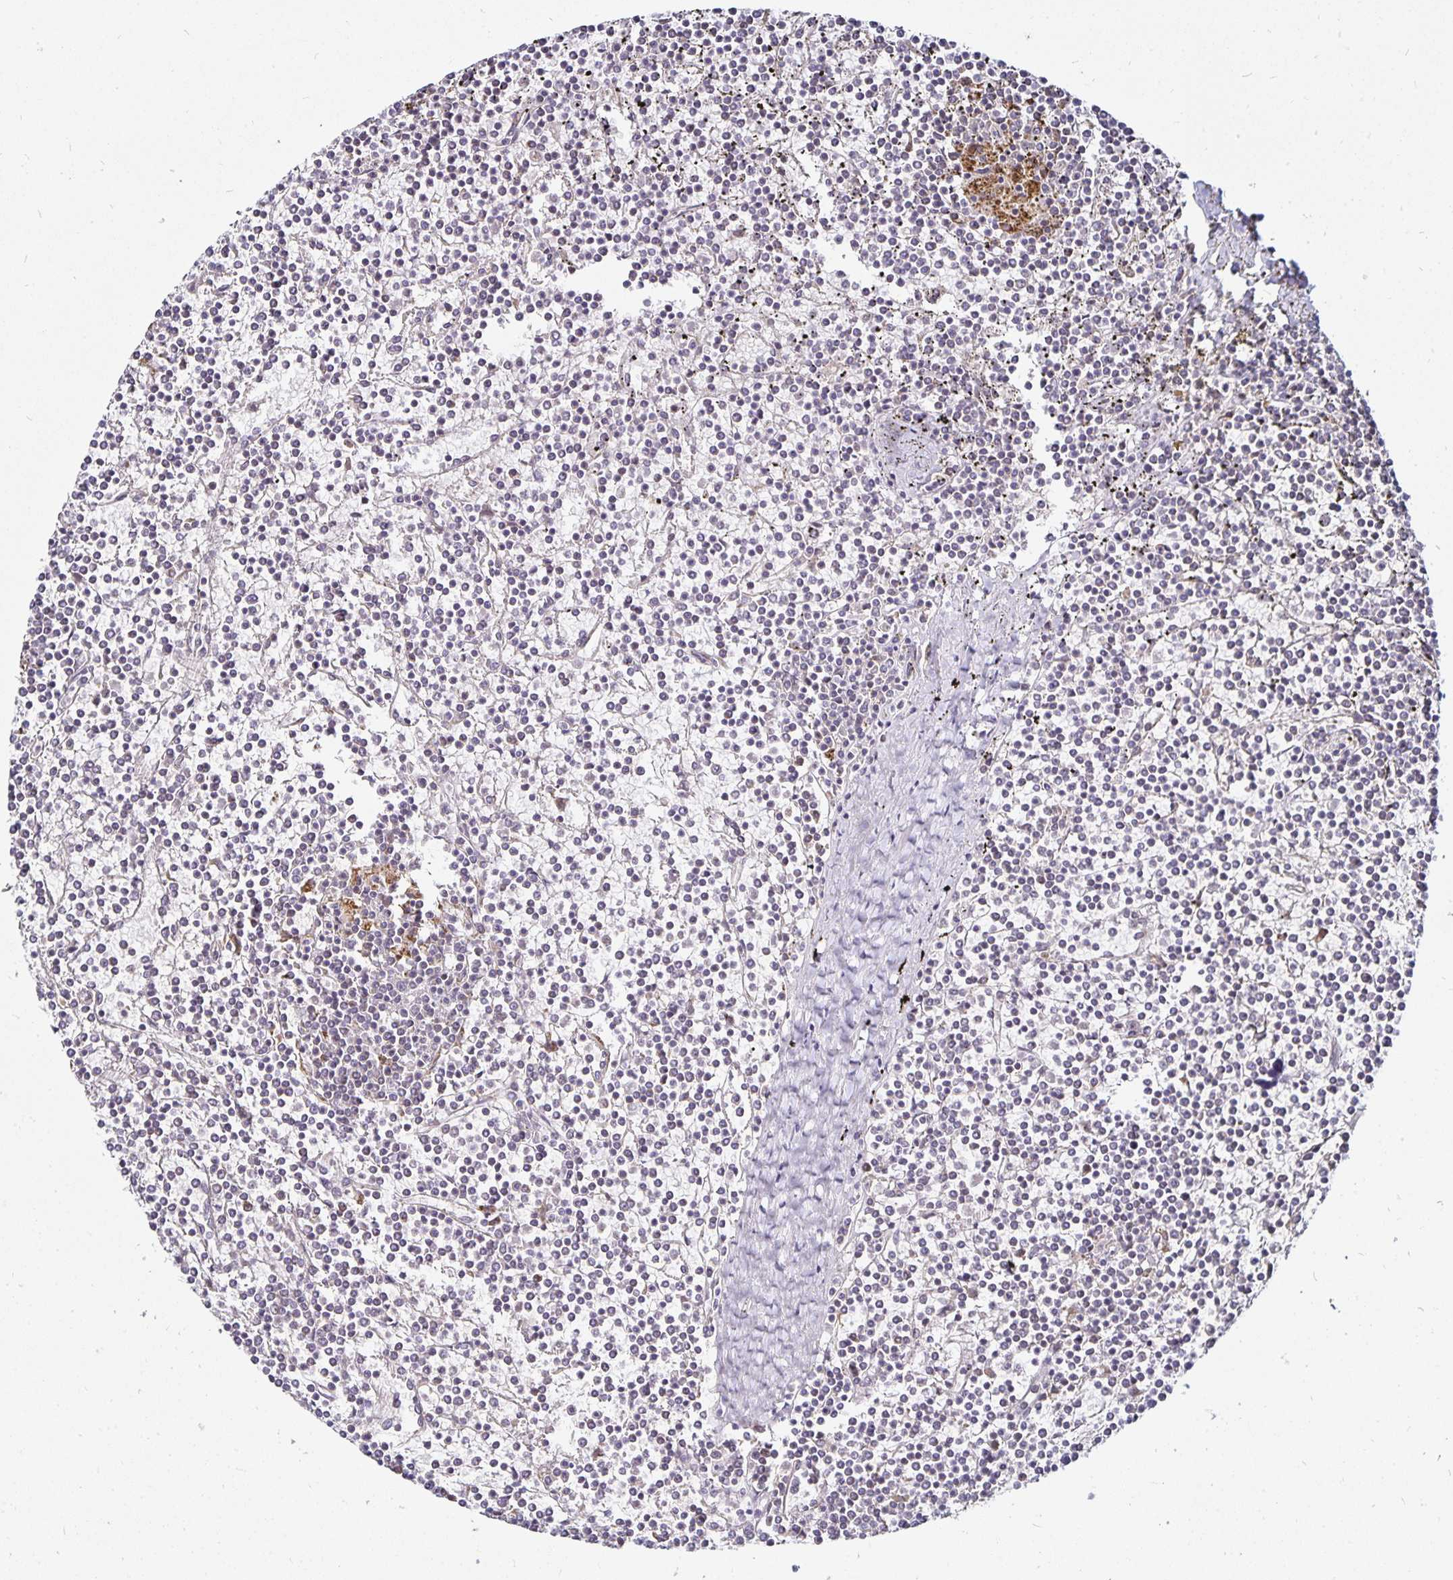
{"staining": {"intensity": "negative", "quantity": "none", "location": "none"}, "tissue": "lymphoma", "cell_type": "Tumor cells", "image_type": "cancer", "snomed": [{"axis": "morphology", "description": "Malignant lymphoma, non-Hodgkin's type, Low grade"}, {"axis": "topography", "description": "Spleen"}], "caption": "Immunohistochemistry (IHC) image of neoplastic tissue: malignant lymphoma, non-Hodgkin's type (low-grade) stained with DAB demonstrates no significant protein staining in tumor cells. (DAB immunohistochemistry (IHC), high magnification).", "gene": "CYP27A1", "patient": {"sex": "female", "age": 19}}